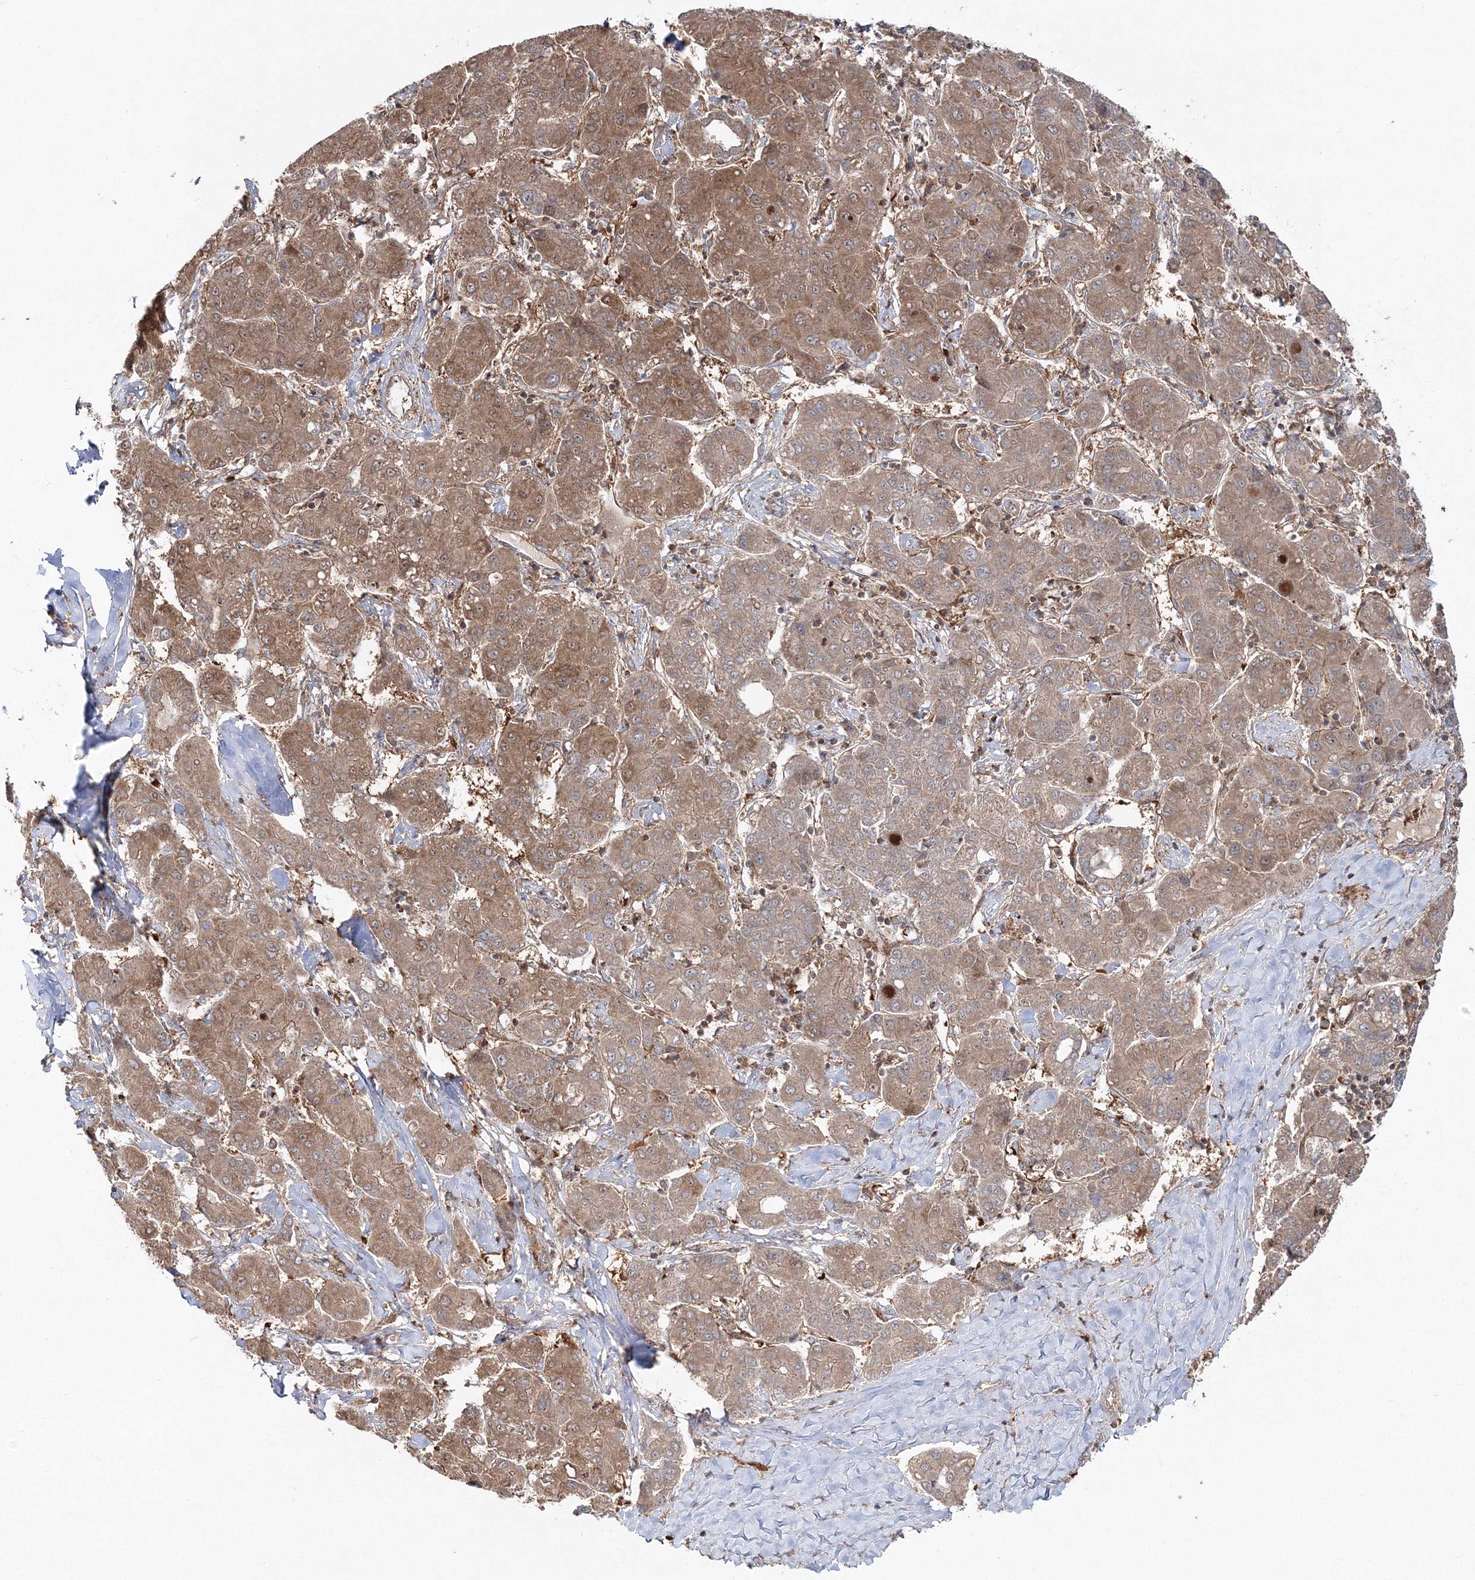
{"staining": {"intensity": "moderate", "quantity": ">75%", "location": "cytoplasmic/membranous"}, "tissue": "liver cancer", "cell_type": "Tumor cells", "image_type": "cancer", "snomed": [{"axis": "morphology", "description": "Carcinoma, Hepatocellular, NOS"}, {"axis": "topography", "description": "Liver"}], "caption": "Immunohistochemistry (IHC) staining of liver hepatocellular carcinoma, which reveals medium levels of moderate cytoplasmic/membranous staining in approximately >75% of tumor cells indicating moderate cytoplasmic/membranous protein positivity. The staining was performed using DAB (brown) for protein detection and nuclei were counterstained in hematoxylin (blue).", "gene": "PCBD2", "patient": {"sex": "male", "age": 65}}